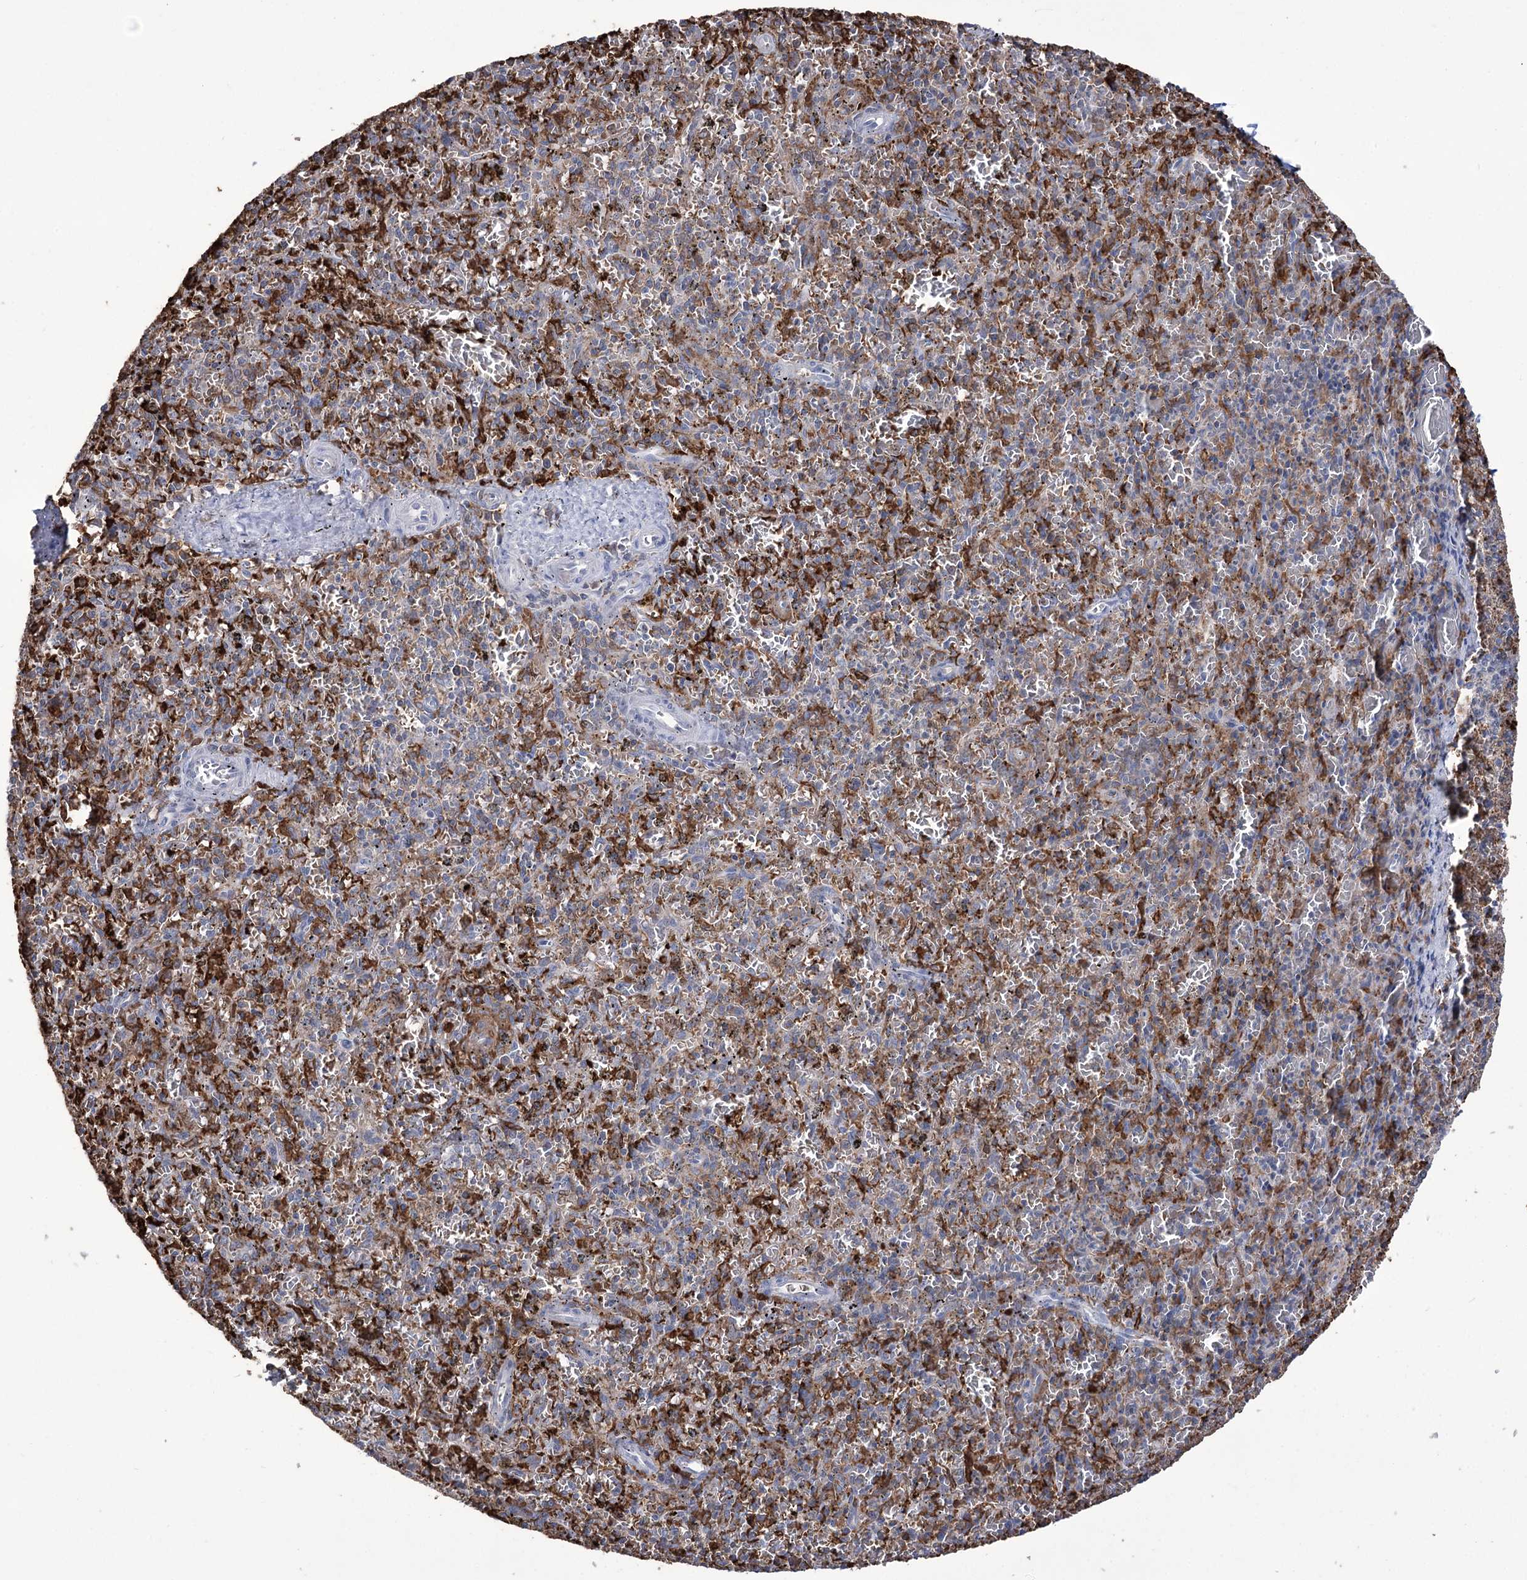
{"staining": {"intensity": "strong", "quantity": "<25%", "location": "cytoplasmic/membranous"}, "tissue": "spleen", "cell_type": "Cells in red pulp", "image_type": "normal", "snomed": [{"axis": "morphology", "description": "Normal tissue, NOS"}, {"axis": "topography", "description": "Spleen"}], "caption": "Brown immunohistochemical staining in normal human spleen reveals strong cytoplasmic/membranous staining in about <25% of cells in red pulp.", "gene": "ZNF622", "patient": {"sex": "male", "age": 72}}